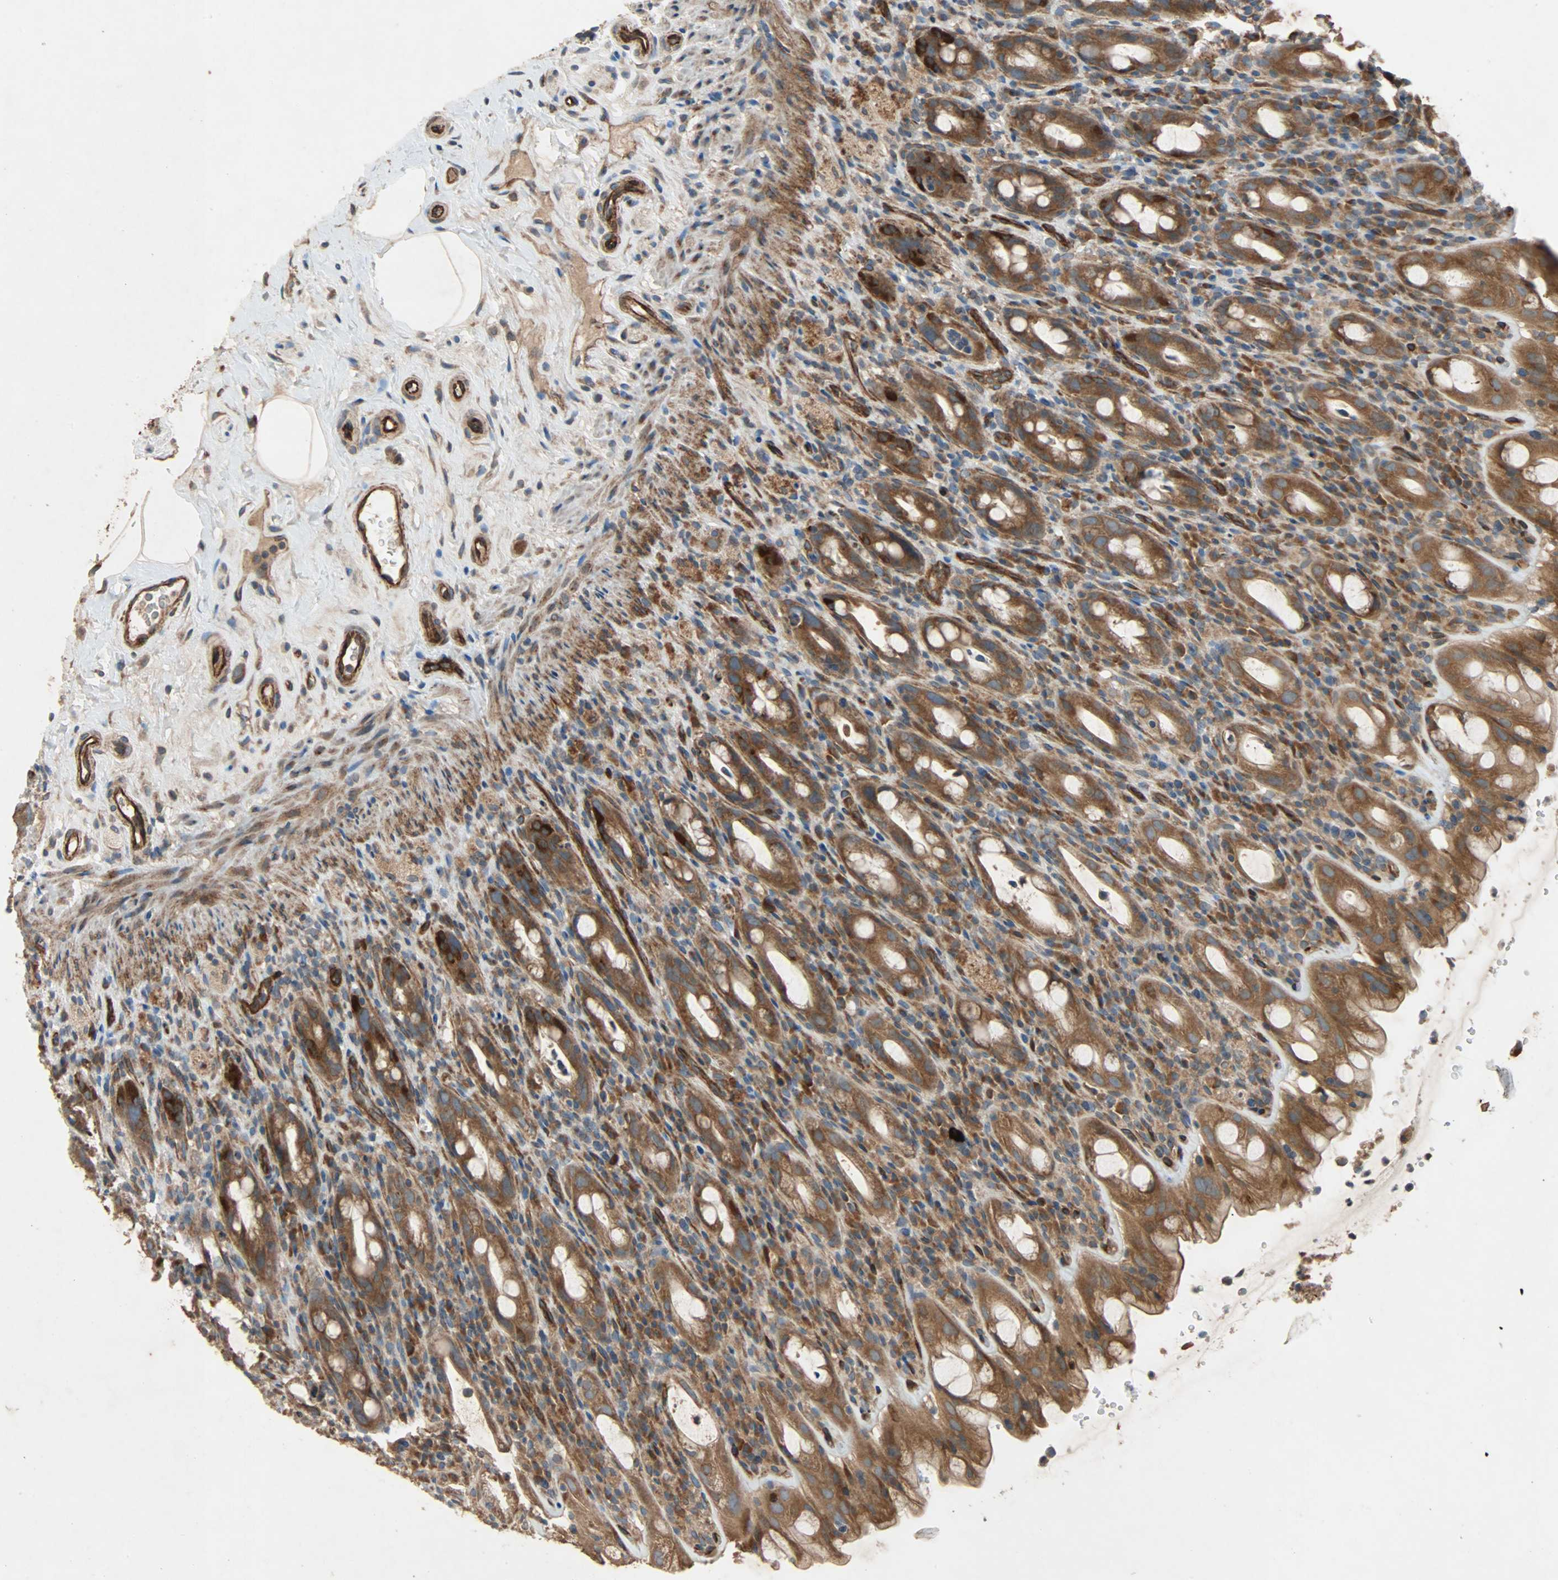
{"staining": {"intensity": "strong", "quantity": ">75%", "location": "cytoplasmic/membranous"}, "tissue": "rectum", "cell_type": "Glandular cells", "image_type": "normal", "snomed": [{"axis": "morphology", "description": "Normal tissue, NOS"}, {"axis": "topography", "description": "Rectum"}], "caption": "Rectum stained with immunohistochemistry (IHC) shows strong cytoplasmic/membranous expression in approximately >75% of glandular cells.", "gene": "XYLT1", "patient": {"sex": "male", "age": 44}}